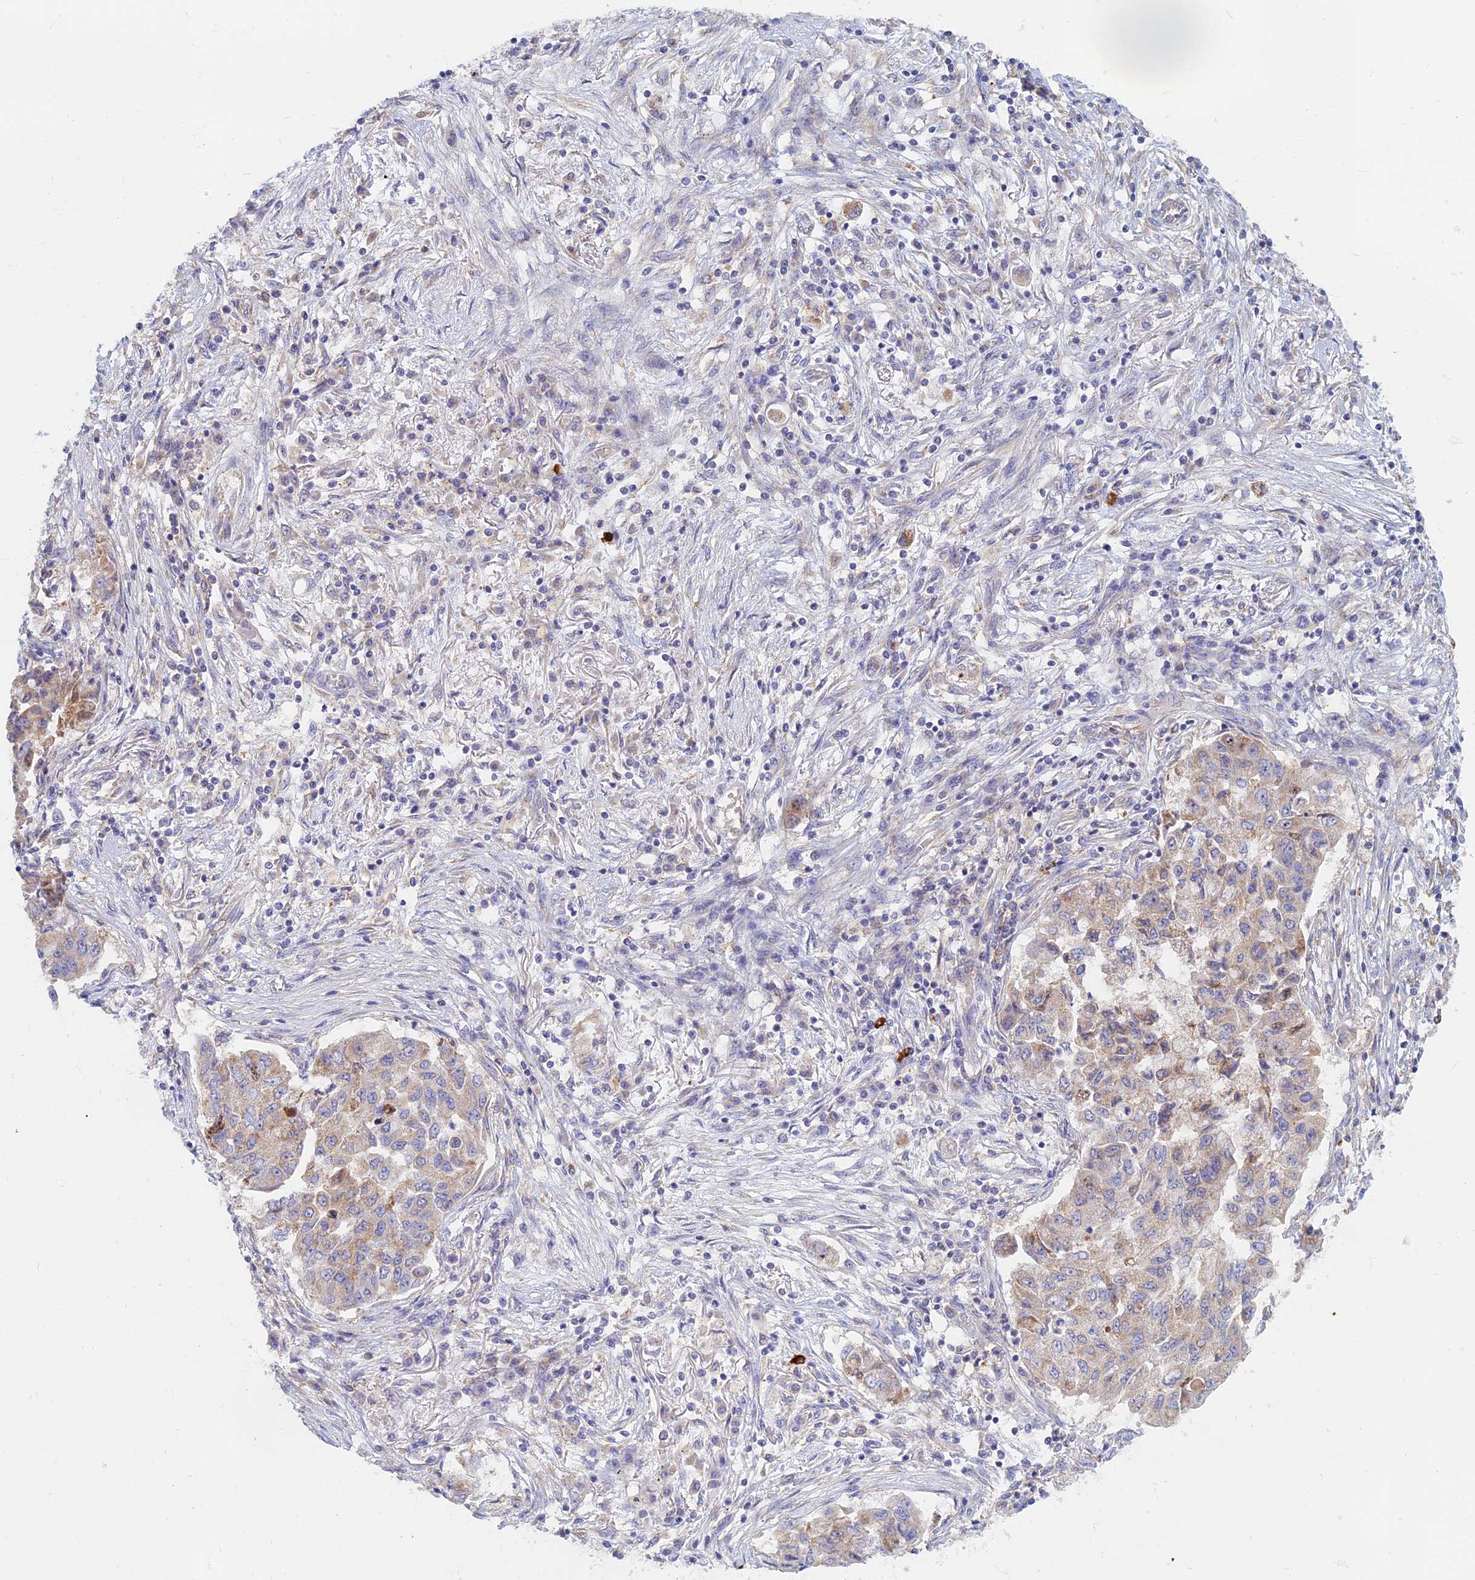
{"staining": {"intensity": "weak", "quantity": "25%-75%", "location": "cytoplasmic/membranous"}, "tissue": "lung cancer", "cell_type": "Tumor cells", "image_type": "cancer", "snomed": [{"axis": "morphology", "description": "Squamous cell carcinoma, NOS"}, {"axis": "topography", "description": "Lung"}], "caption": "The immunohistochemical stain highlights weak cytoplasmic/membranous expression in tumor cells of lung cancer tissue. (DAB IHC with brightfield microscopy, high magnification).", "gene": "TMEM44", "patient": {"sex": "male", "age": 74}}